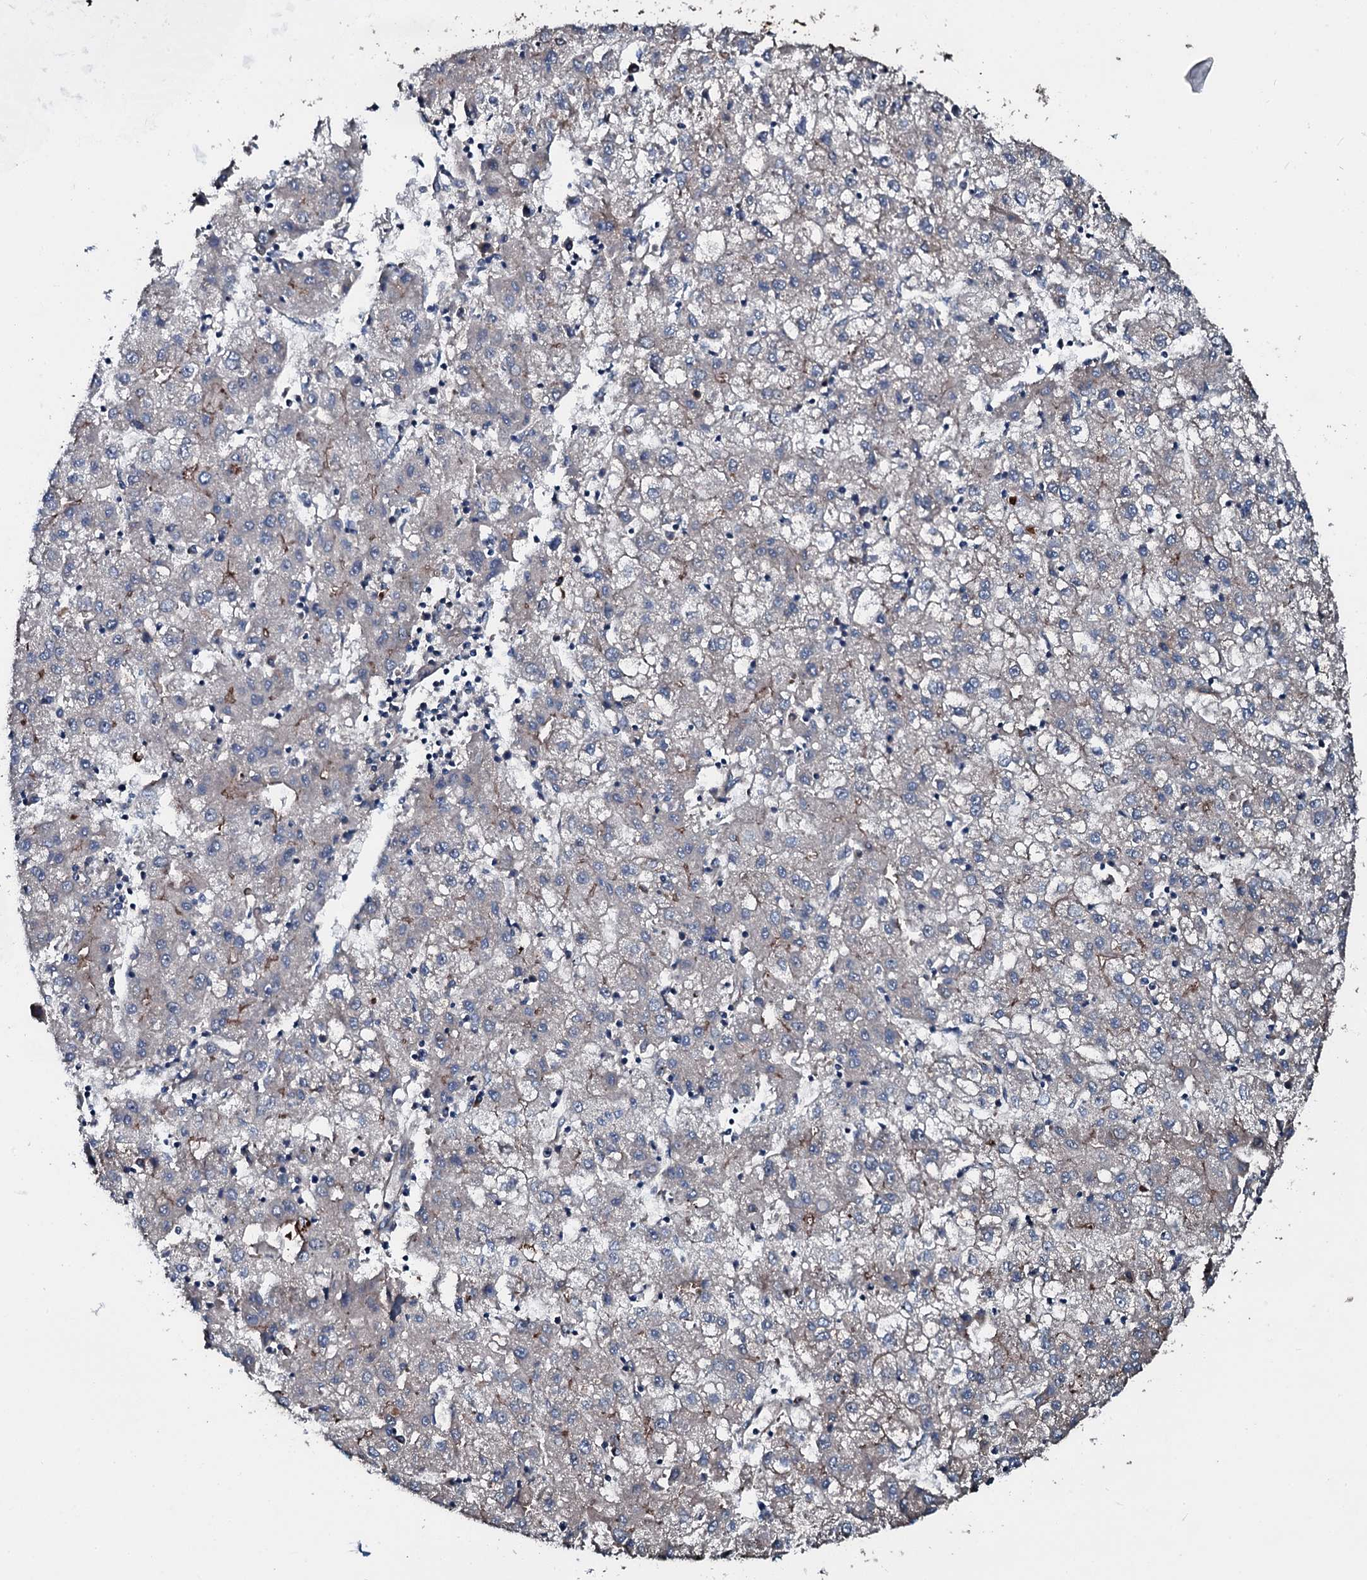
{"staining": {"intensity": "negative", "quantity": "none", "location": "none"}, "tissue": "liver cancer", "cell_type": "Tumor cells", "image_type": "cancer", "snomed": [{"axis": "morphology", "description": "Carcinoma, Hepatocellular, NOS"}, {"axis": "topography", "description": "Liver"}], "caption": "A photomicrograph of human liver hepatocellular carcinoma is negative for staining in tumor cells.", "gene": "AARS1", "patient": {"sex": "male", "age": 72}}